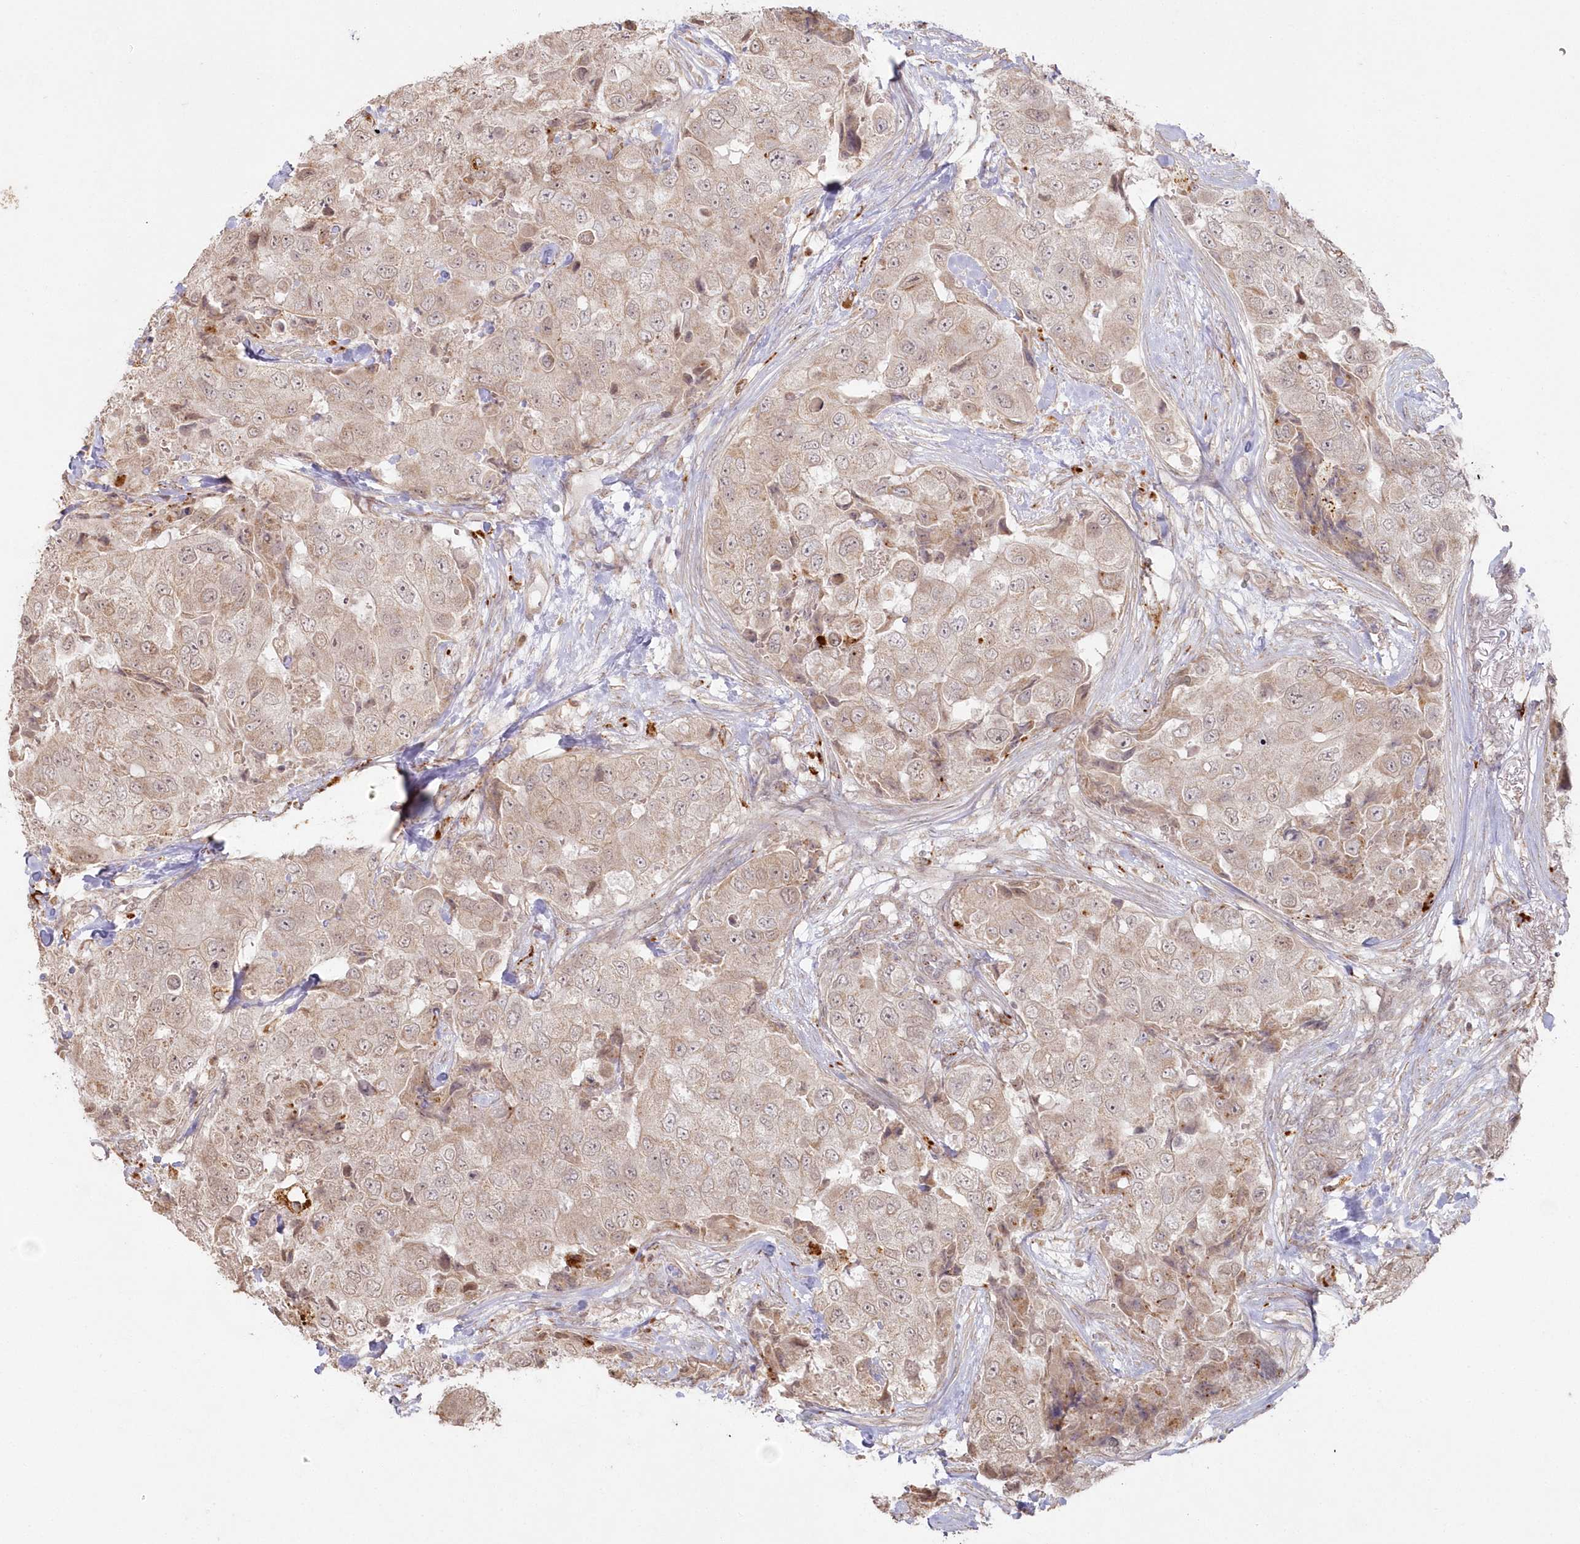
{"staining": {"intensity": "weak", "quantity": ">75%", "location": "cytoplasmic/membranous"}, "tissue": "breast cancer", "cell_type": "Tumor cells", "image_type": "cancer", "snomed": [{"axis": "morphology", "description": "Duct carcinoma"}, {"axis": "topography", "description": "Breast"}], "caption": "Immunohistochemical staining of human breast cancer exhibits weak cytoplasmic/membranous protein expression in about >75% of tumor cells.", "gene": "ARSB", "patient": {"sex": "female", "age": 62}}